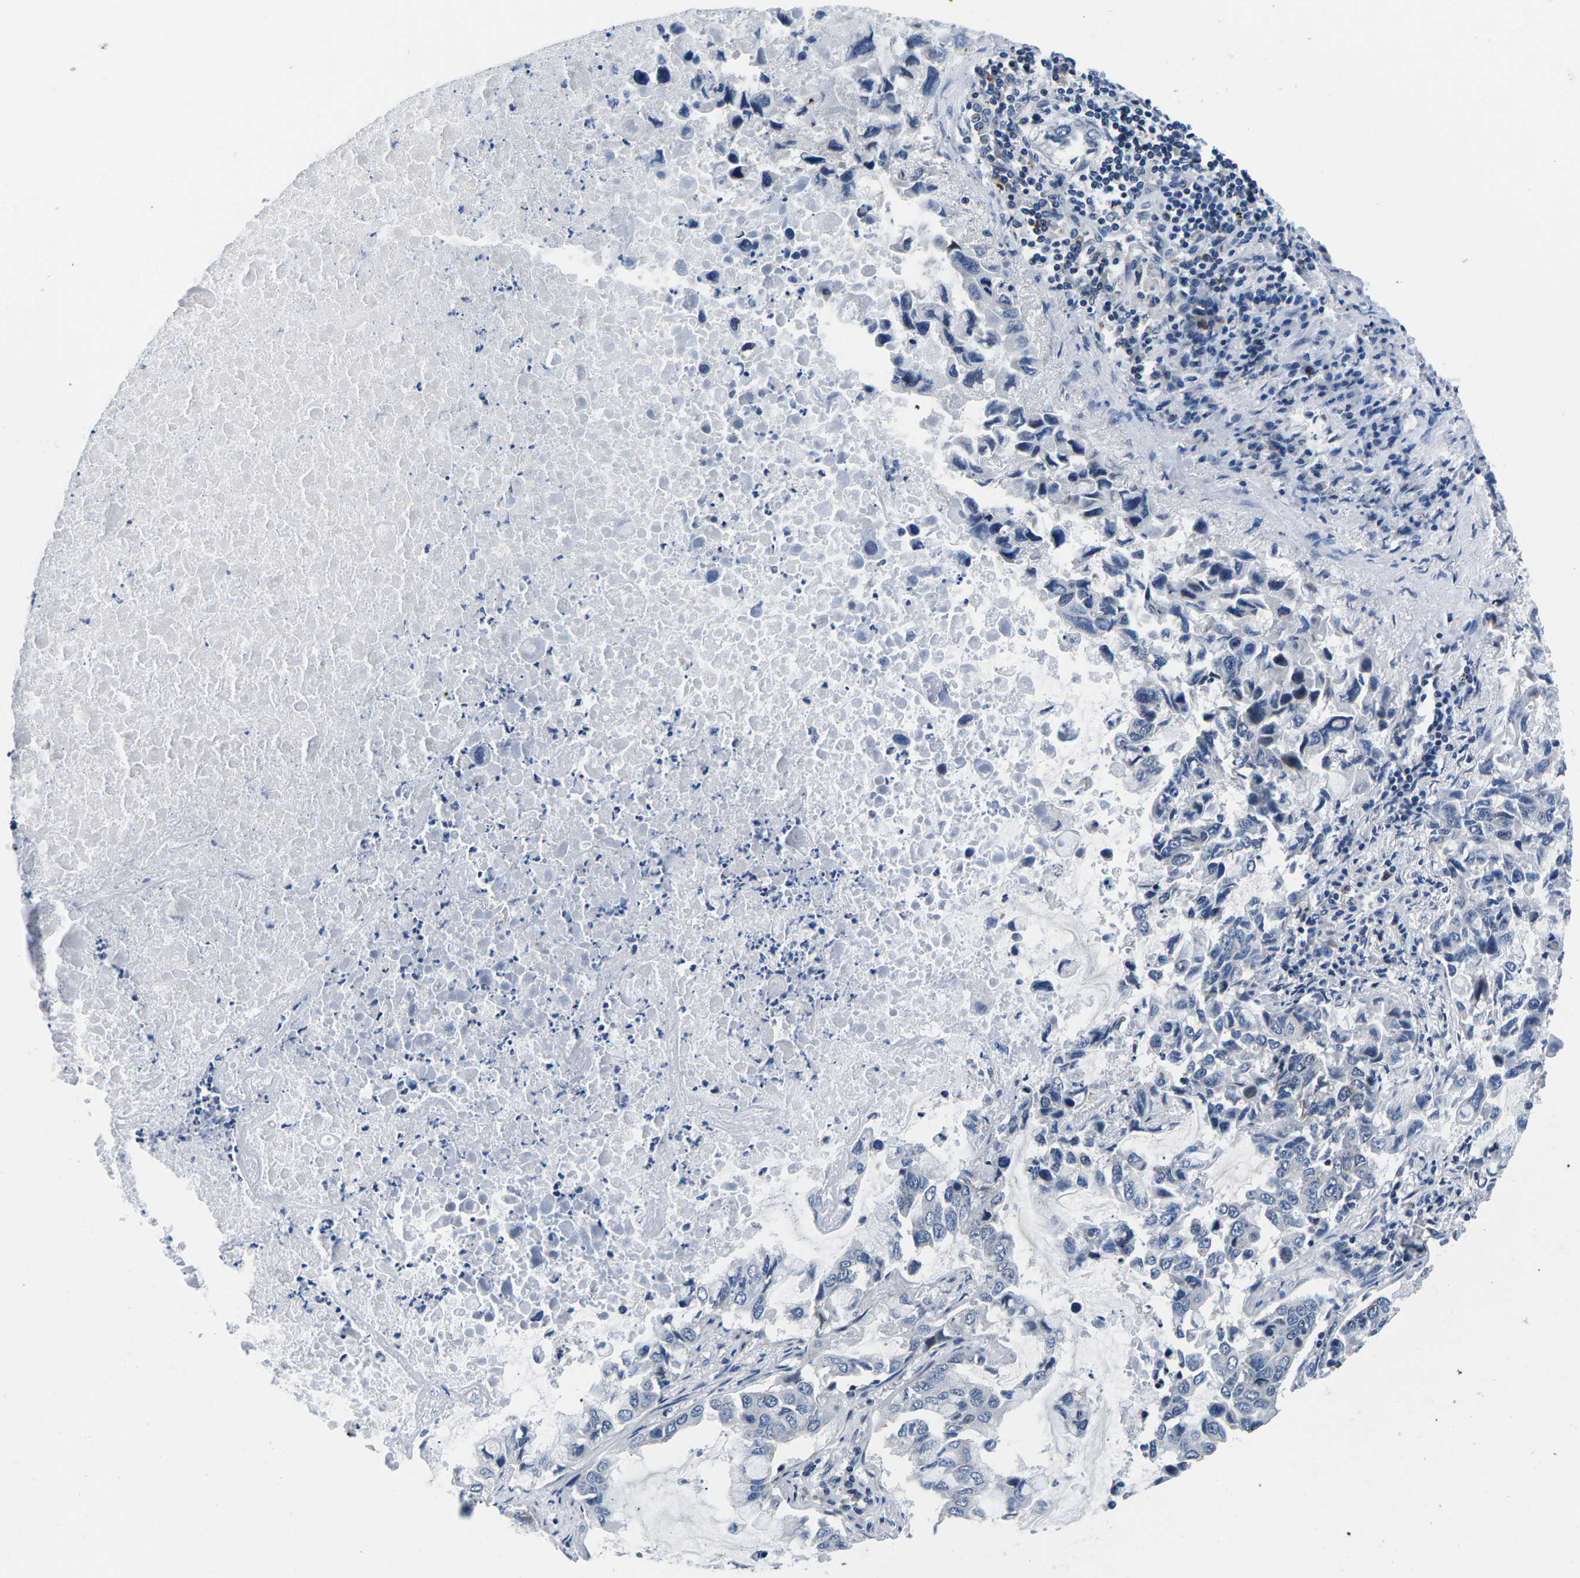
{"staining": {"intensity": "negative", "quantity": "none", "location": "none"}, "tissue": "lung cancer", "cell_type": "Tumor cells", "image_type": "cancer", "snomed": [{"axis": "morphology", "description": "Adenocarcinoma, NOS"}, {"axis": "topography", "description": "Lung"}], "caption": "Immunohistochemical staining of human lung cancer displays no significant expression in tumor cells. (DAB (3,3'-diaminobenzidine) immunohistochemistry with hematoxylin counter stain).", "gene": "CDC73", "patient": {"sex": "male", "age": 64}}